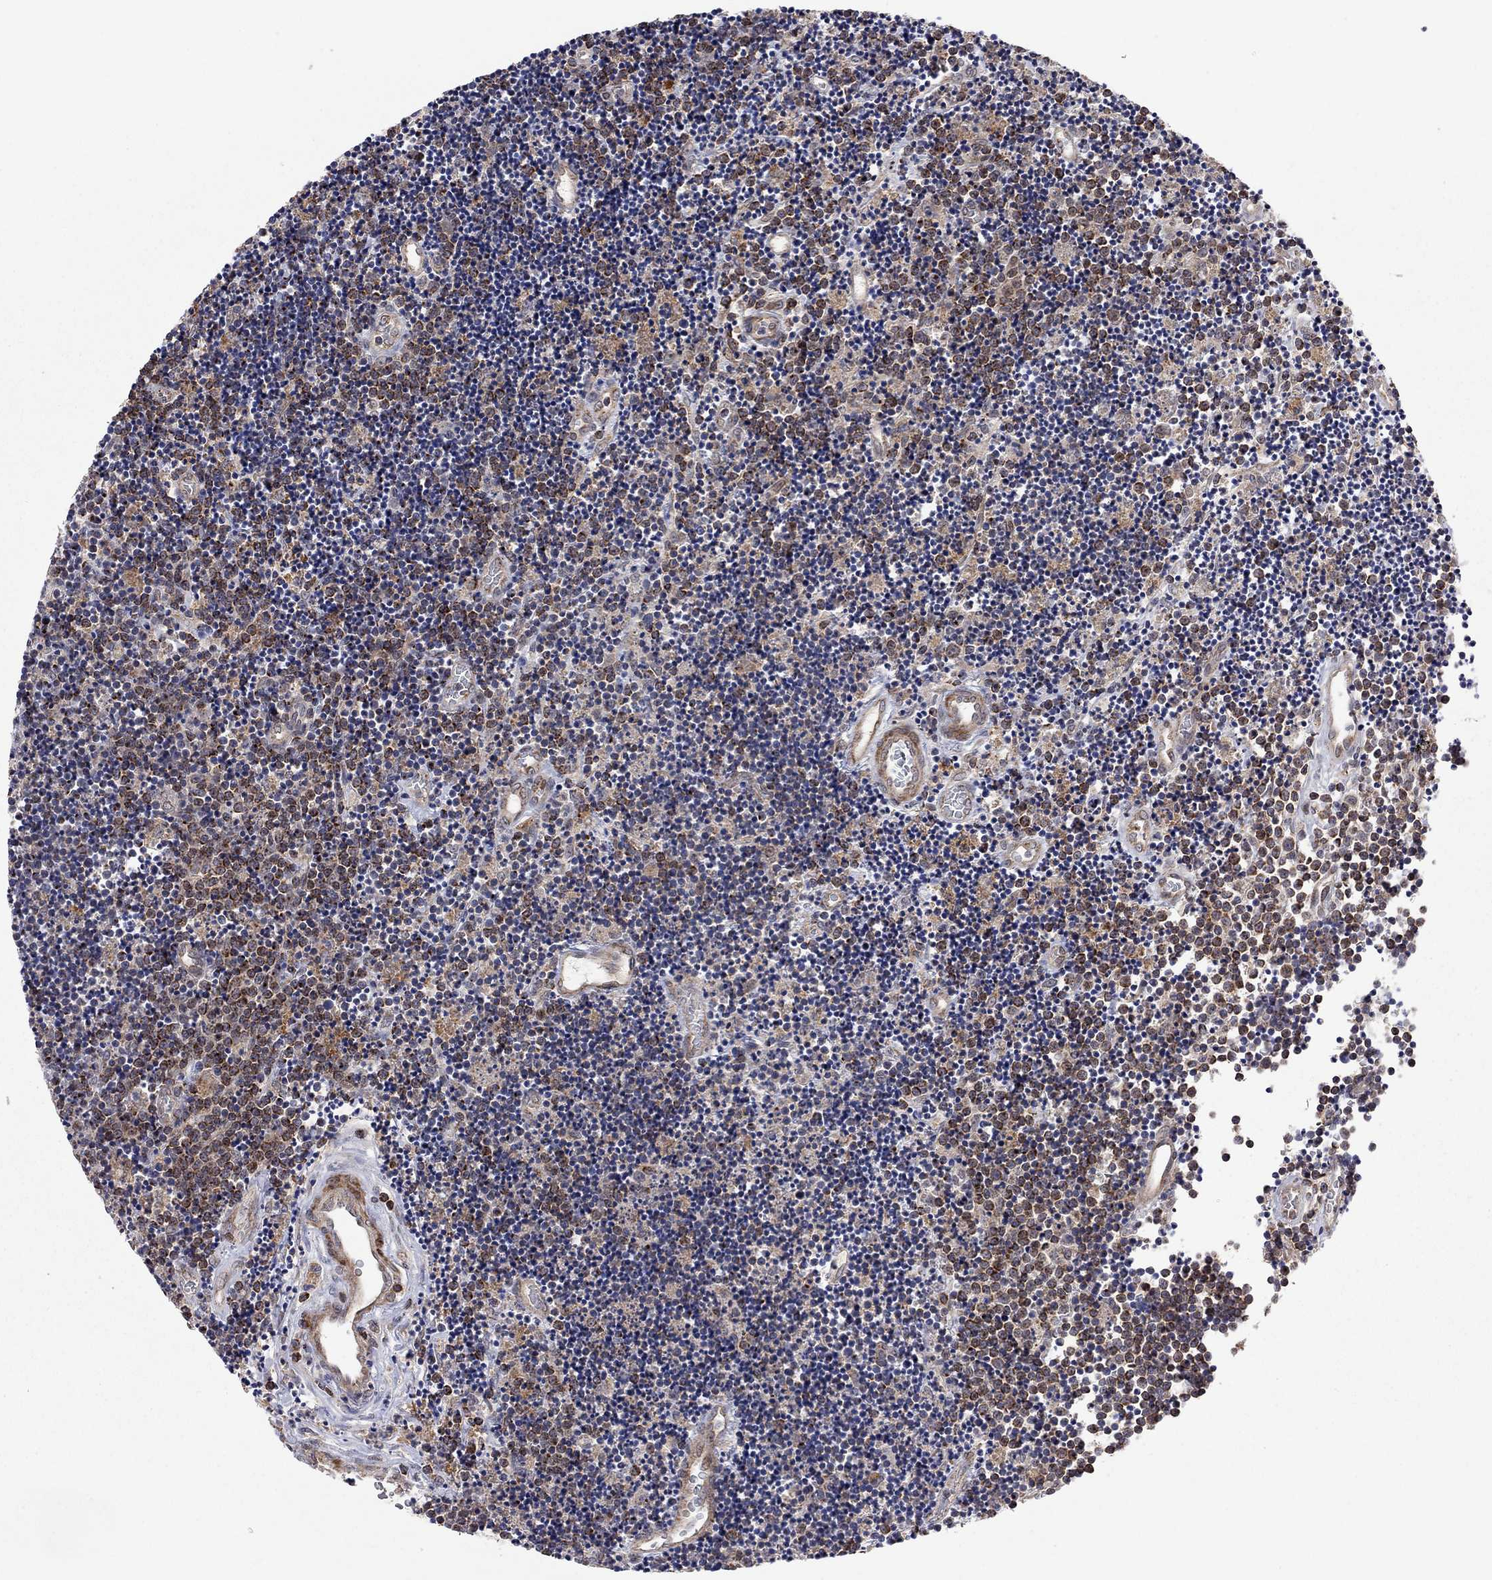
{"staining": {"intensity": "negative", "quantity": "none", "location": "none"}, "tissue": "lymphoma", "cell_type": "Tumor cells", "image_type": "cancer", "snomed": [{"axis": "morphology", "description": "Malignant lymphoma, non-Hodgkin's type, Low grade"}, {"axis": "topography", "description": "Brain"}], "caption": "DAB immunohistochemical staining of human malignant lymphoma, non-Hodgkin's type (low-grade) demonstrates no significant positivity in tumor cells. (DAB (3,3'-diaminobenzidine) IHC with hematoxylin counter stain).", "gene": "IDS", "patient": {"sex": "female", "age": 66}}